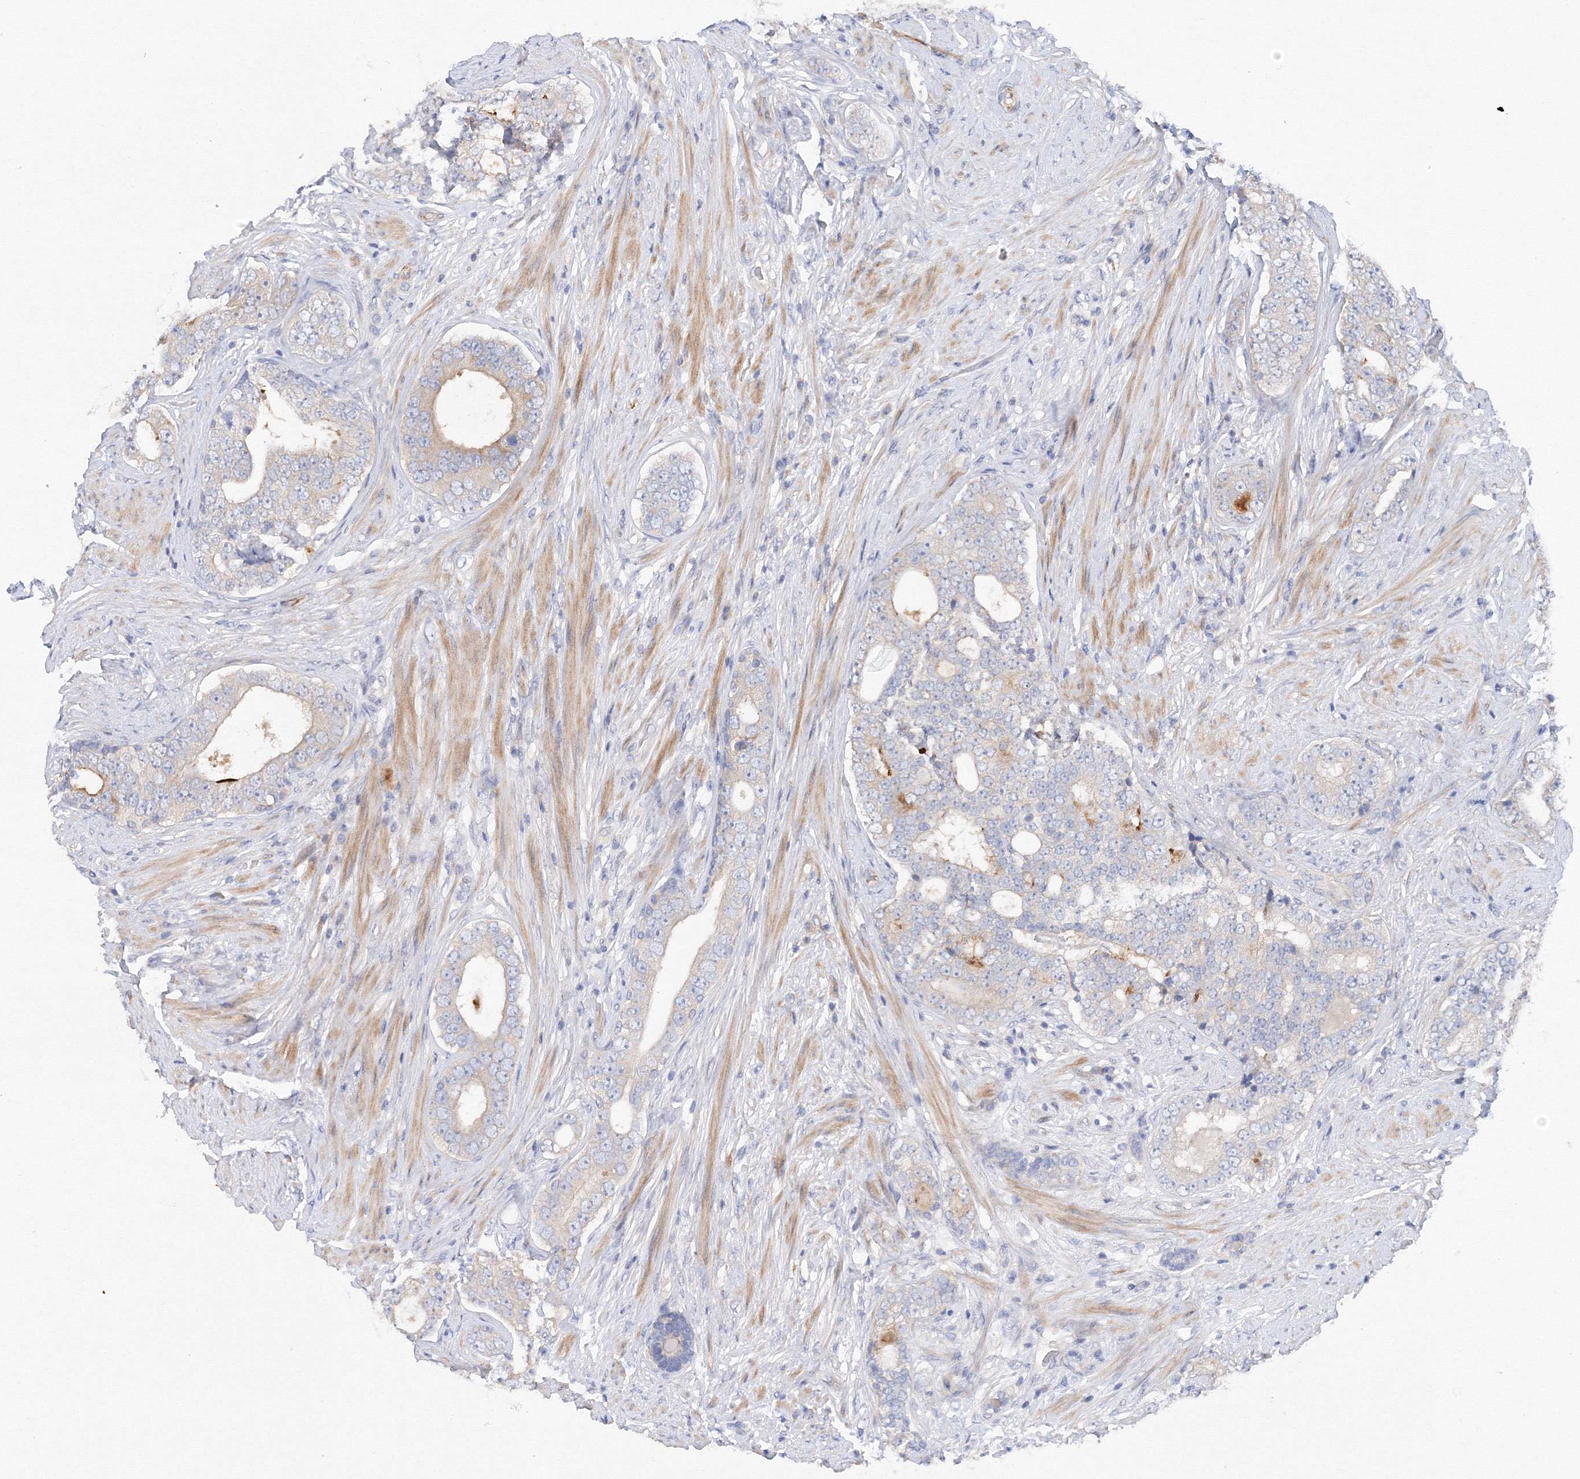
{"staining": {"intensity": "moderate", "quantity": "<25%", "location": "cytoplasmic/membranous"}, "tissue": "prostate cancer", "cell_type": "Tumor cells", "image_type": "cancer", "snomed": [{"axis": "morphology", "description": "Adenocarcinoma, High grade"}, {"axis": "topography", "description": "Prostate"}], "caption": "Adenocarcinoma (high-grade) (prostate) was stained to show a protein in brown. There is low levels of moderate cytoplasmic/membranous positivity in approximately <25% of tumor cells.", "gene": "DIS3L2", "patient": {"sex": "male", "age": 56}}